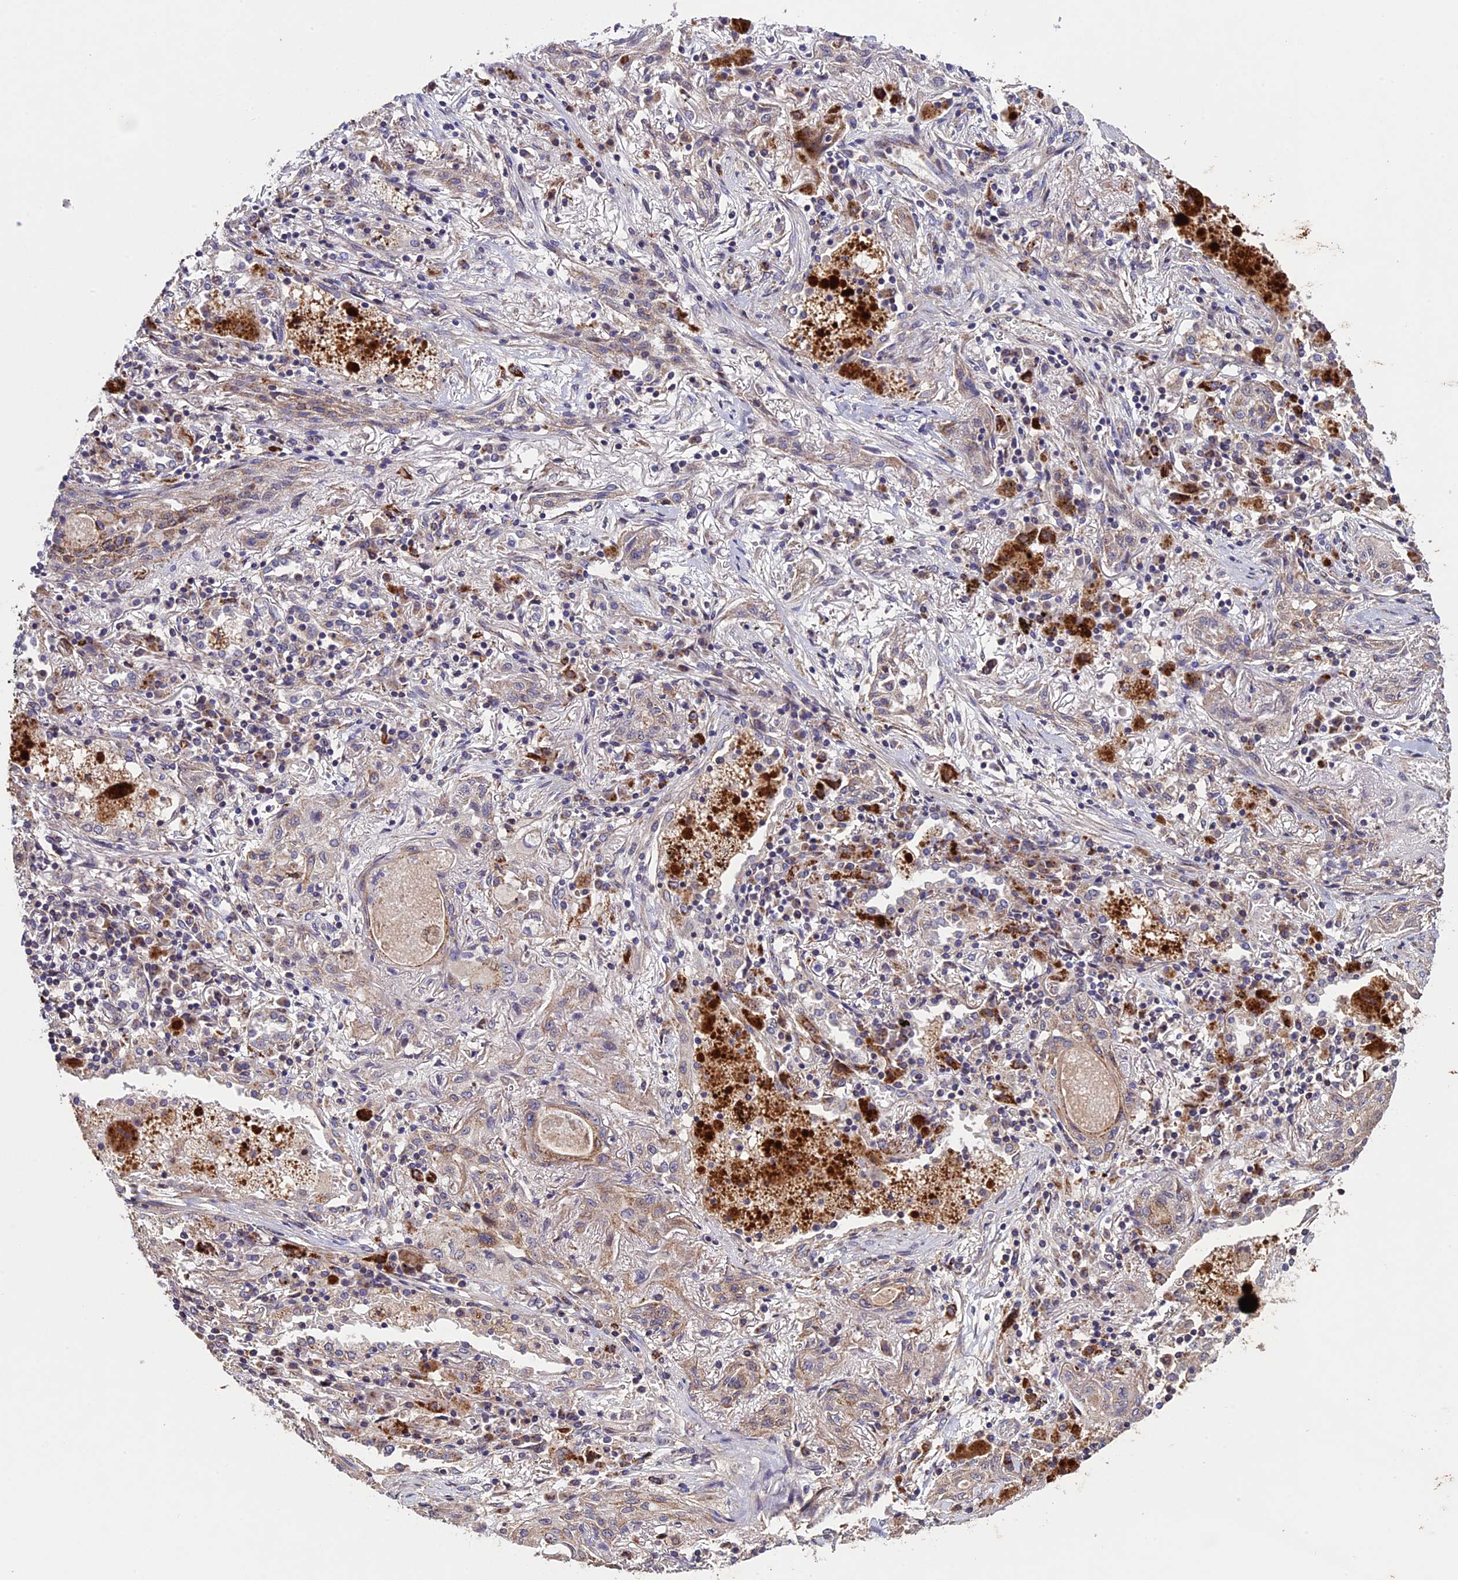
{"staining": {"intensity": "weak", "quantity": "25%-75%", "location": "cytoplasmic/membranous"}, "tissue": "lung cancer", "cell_type": "Tumor cells", "image_type": "cancer", "snomed": [{"axis": "morphology", "description": "Squamous cell carcinoma, NOS"}, {"axis": "topography", "description": "Lung"}], "caption": "High-magnification brightfield microscopy of lung squamous cell carcinoma stained with DAB (3,3'-diaminobenzidine) (brown) and counterstained with hematoxylin (blue). tumor cells exhibit weak cytoplasmic/membranous positivity is appreciated in about25%-75% of cells.", "gene": "RNF17", "patient": {"sex": "female", "age": 47}}